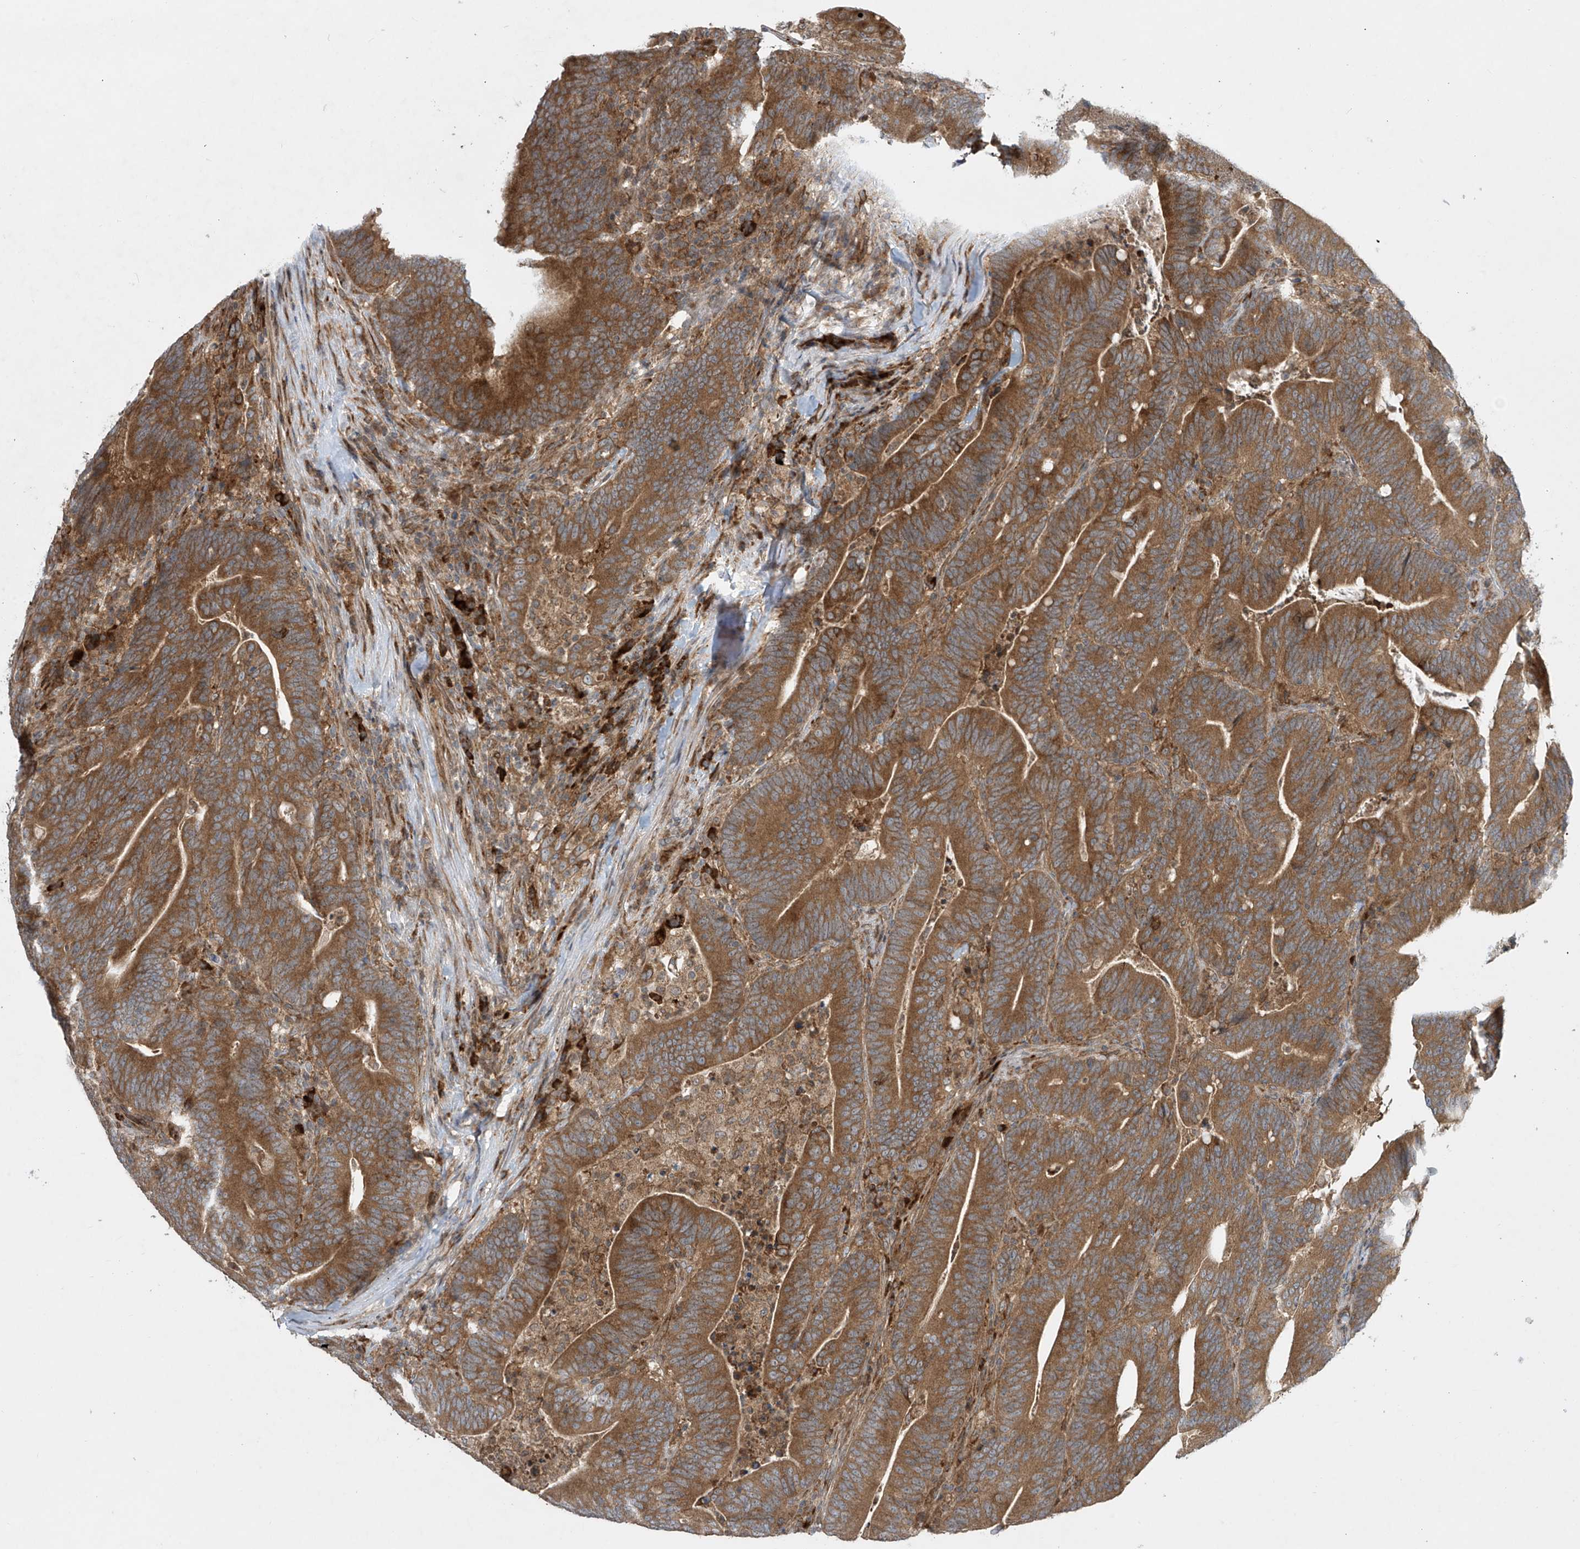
{"staining": {"intensity": "moderate", "quantity": ">75%", "location": "cytoplasmic/membranous"}, "tissue": "colorectal cancer", "cell_type": "Tumor cells", "image_type": "cancer", "snomed": [{"axis": "morphology", "description": "Adenocarcinoma, NOS"}, {"axis": "topography", "description": "Colon"}], "caption": "IHC micrograph of neoplastic tissue: colorectal adenocarcinoma stained using immunohistochemistry (IHC) shows medium levels of moderate protein expression localized specifically in the cytoplasmic/membranous of tumor cells, appearing as a cytoplasmic/membranous brown color.", "gene": "PPAT", "patient": {"sex": "female", "age": 67}}